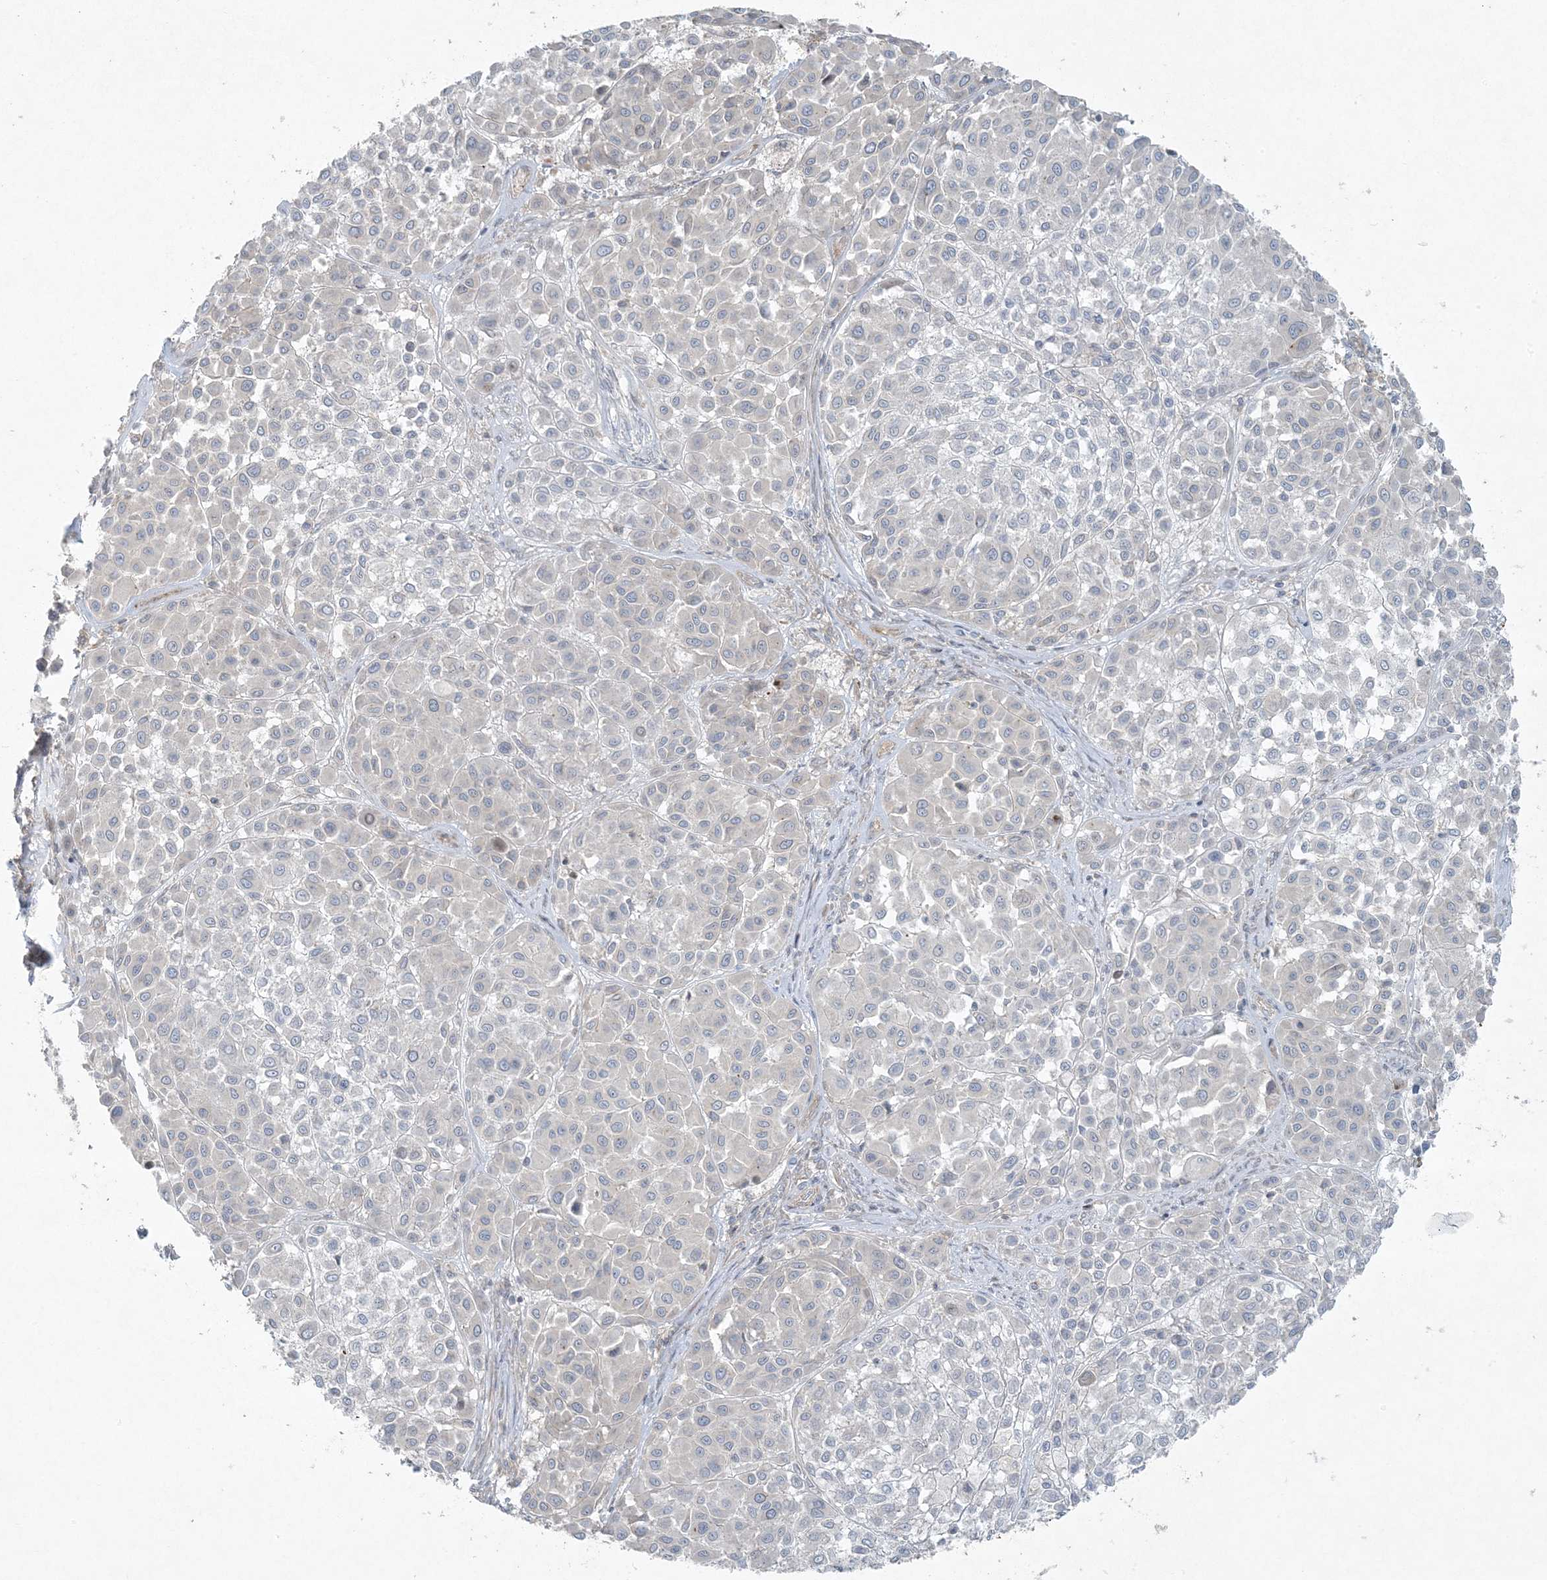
{"staining": {"intensity": "negative", "quantity": "none", "location": "none"}, "tissue": "melanoma", "cell_type": "Tumor cells", "image_type": "cancer", "snomed": [{"axis": "morphology", "description": "Malignant melanoma, Metastatic site"}, {"axis": "topography", "description": "Soft tissue"}], "caption": "DAB immunohistochemical staining of malignant melanoma (metastatic site) reveals no significant staining in tumor cells. (Stains: DAB immunohistochemistry (IHC) with hematoxylin counter stain, Microscopy: brightfield microscopy at high magnification).", "gene": "PIK3R4", "patient": {"sex": "male", "age": 41}}